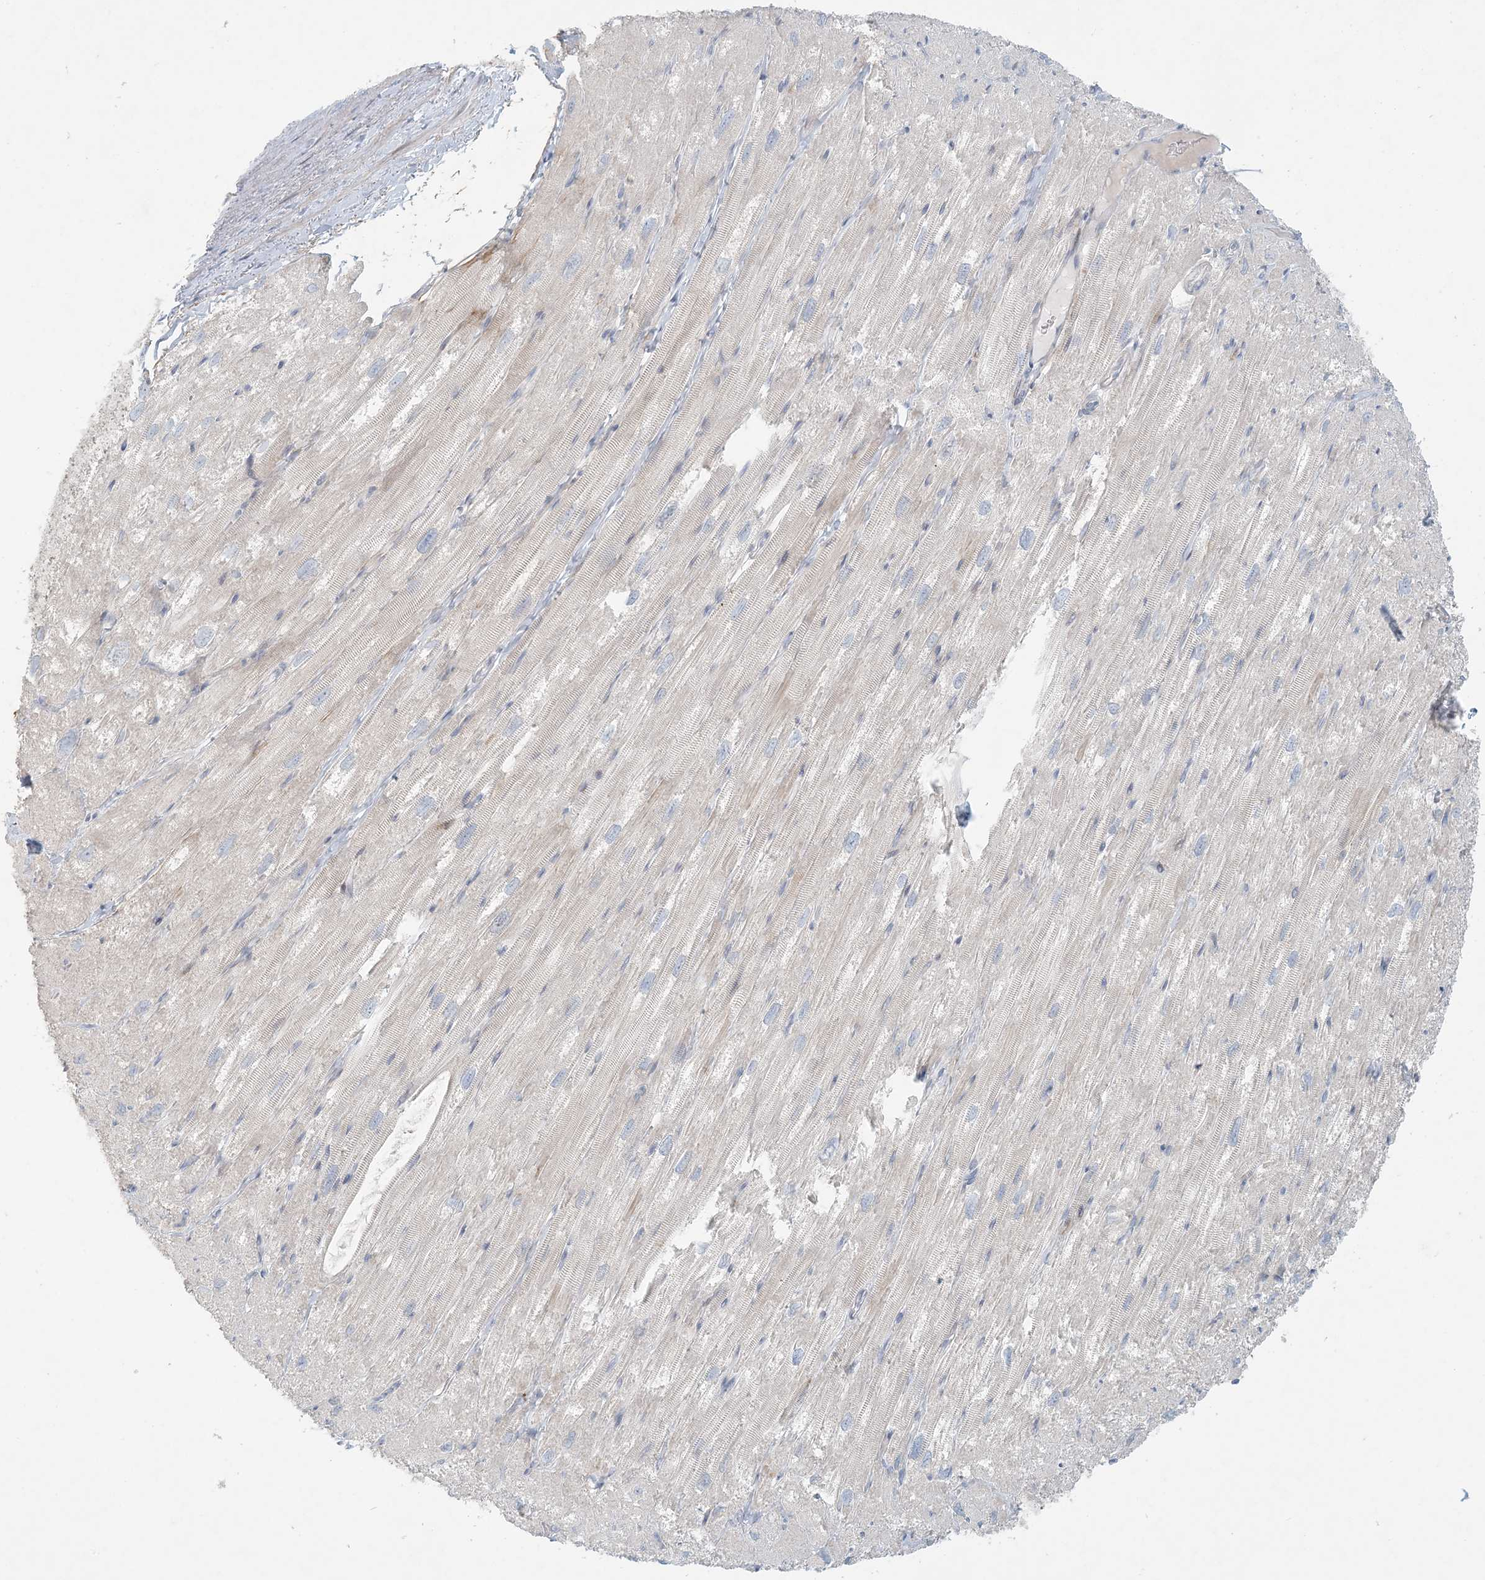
{"staining": {"intensity": "weak", "quantity": "<25%", "location": "cytoplasmic/membranous"}, "tissue": "heart muscle", "cell_type": "Cardiomyocytes", "image_type": "normal", "snomed": [{"axis": "morphology", "description": "Normal tissue, NOS"}, {"axis": "topography", "description": "Heart"}], "caption": "This image is of normal heart muscle stained with immunohistochemistry to label a protein in brown with the nuclei are counter-stained blue. There is no staining in cardiomyocytes. (Immunohistochemistry, brightfield microscopy, high magnification).", "gene": "ZNF385D", "patient": {"sex": "male", "age": 50}}